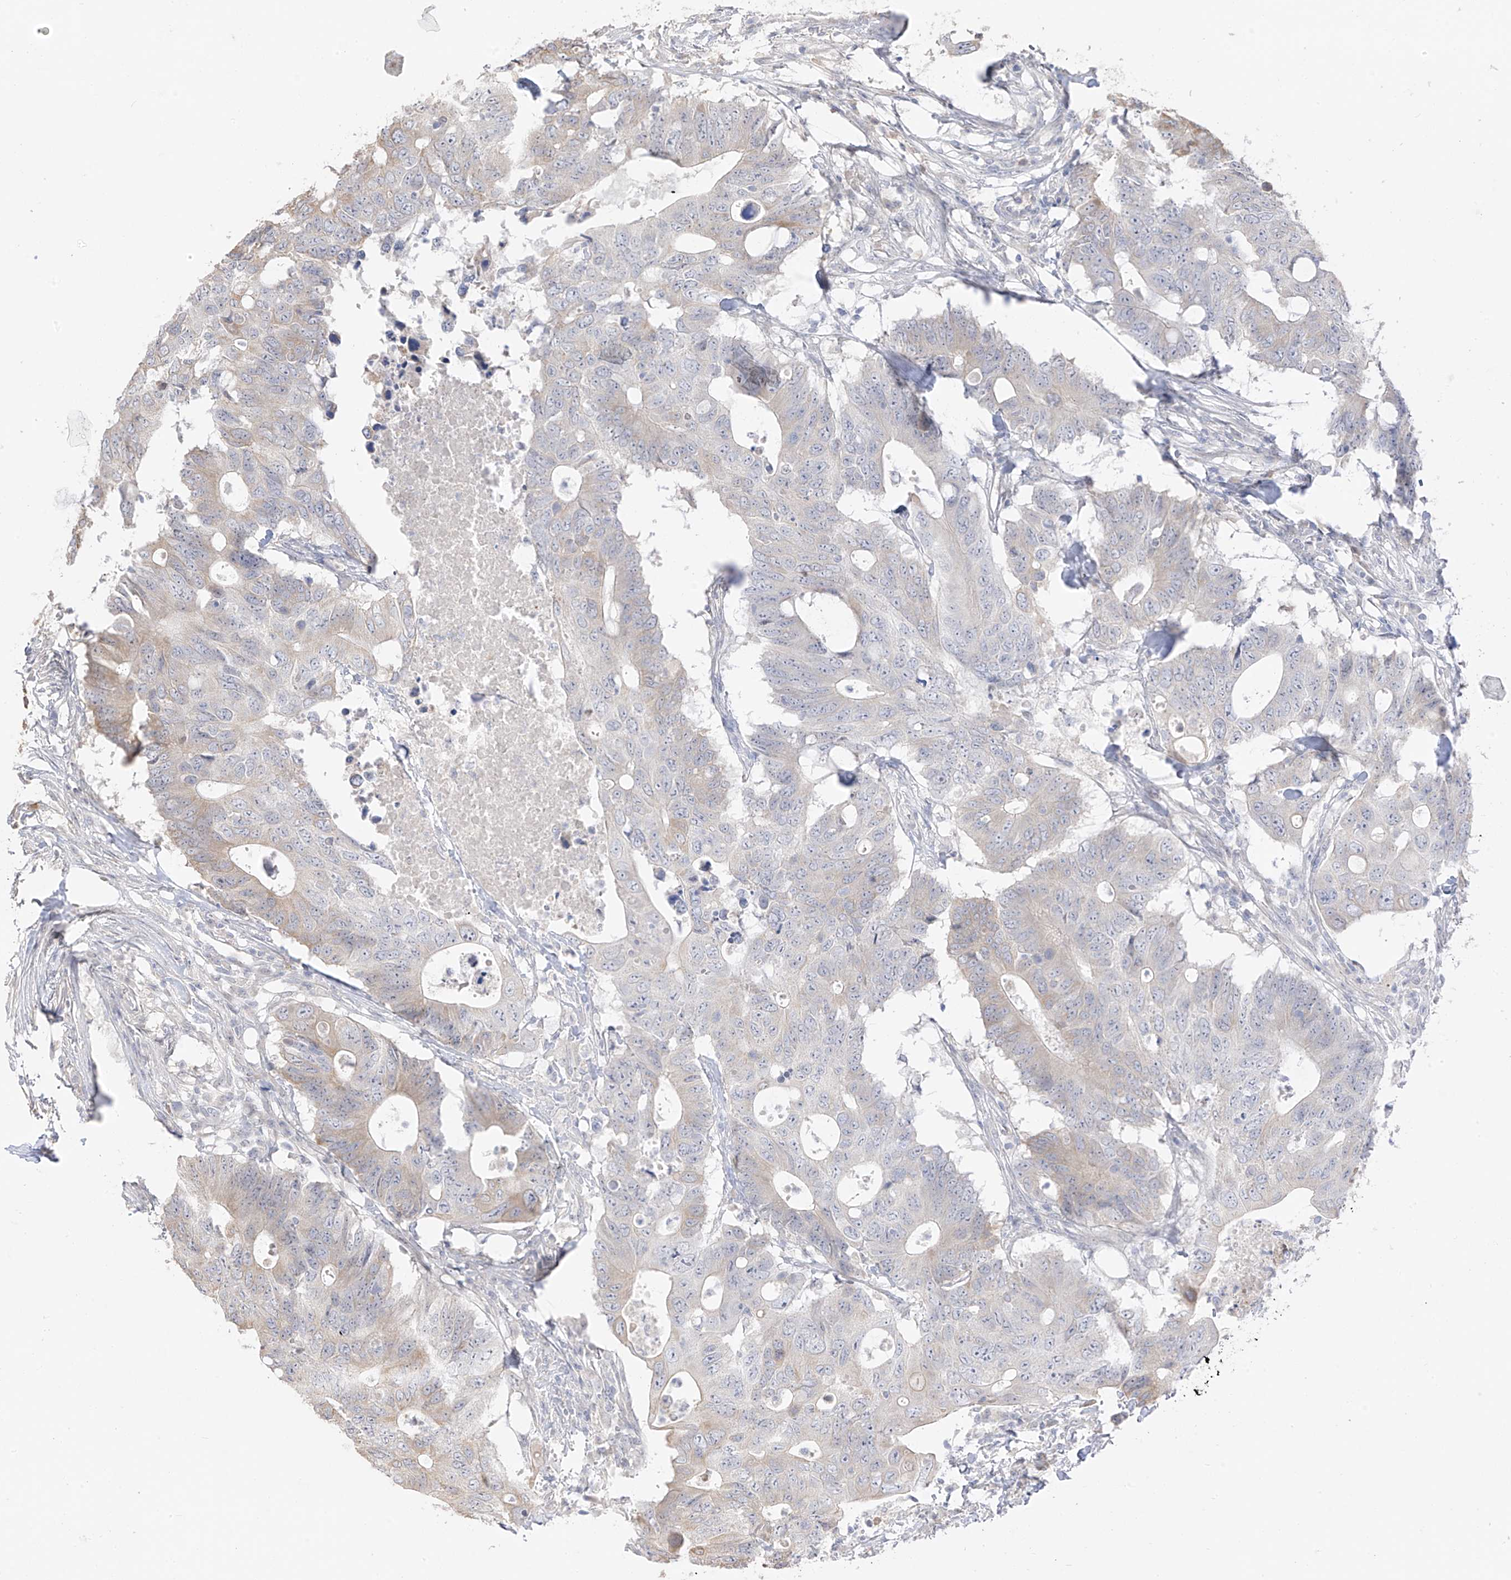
{"staining": {"intensity": "weak", "quantity": "<25%", "location": "cytoplasmic/membranous"}, "tissue": "colorectal cancer", "cell_type": "Tumor cells", "image_type": "cancer", "snomed": [{"axis": "morphology", "description": "Adenocarcinoma, NOS"}, {"axis": "topography", "description": "Colon"}], "caption": "The IHC micrograph has no significant staining in tumor cells of adenocarcinoma (colorectal) tissue. (DAB IHC, high magnification).", "gene": "DCDC2", "patient": {"sex": "male", "age": 71}}